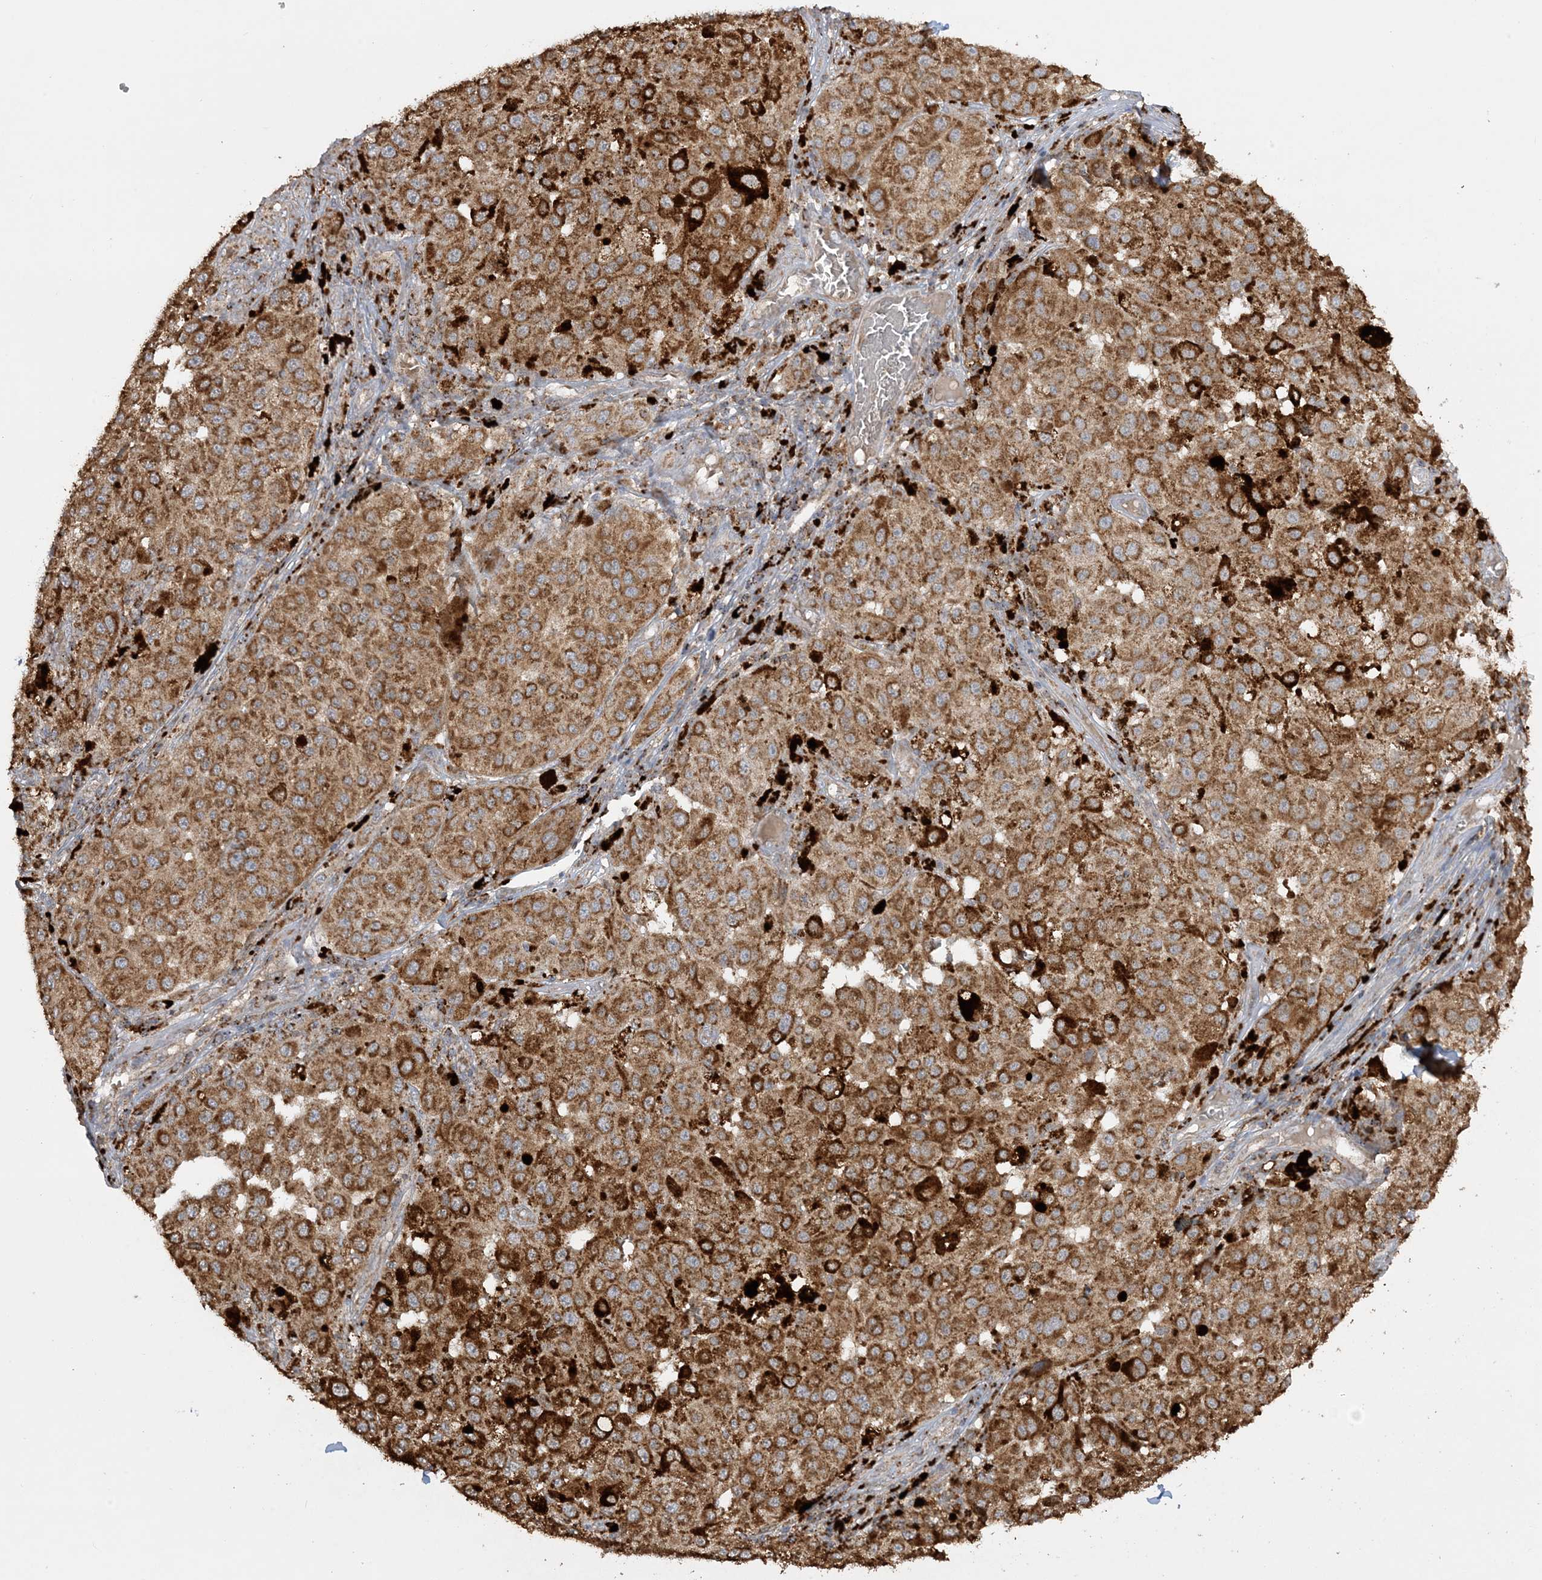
{"staining": {"intensity": "moderate", "quantity": ">75%", "location": "cytoplasmic/membranous"}, "tissue": "melanoma", "cell_type": "Tumor cells", "image_type": "cancer", "snomed": [{"axis": "morphology", "description": "Malignant melanoma, NOS"}, {"axis": "topography", "description": "Skin"}], "caption": "DAB immunohistochemical staining of human malignant melanoma demonstrates moderate cytoplasmic/membranous protein staining in about >75% of tumor cells.", "gene": "AGA", "patient": {"sex": "female", "age": 64}}